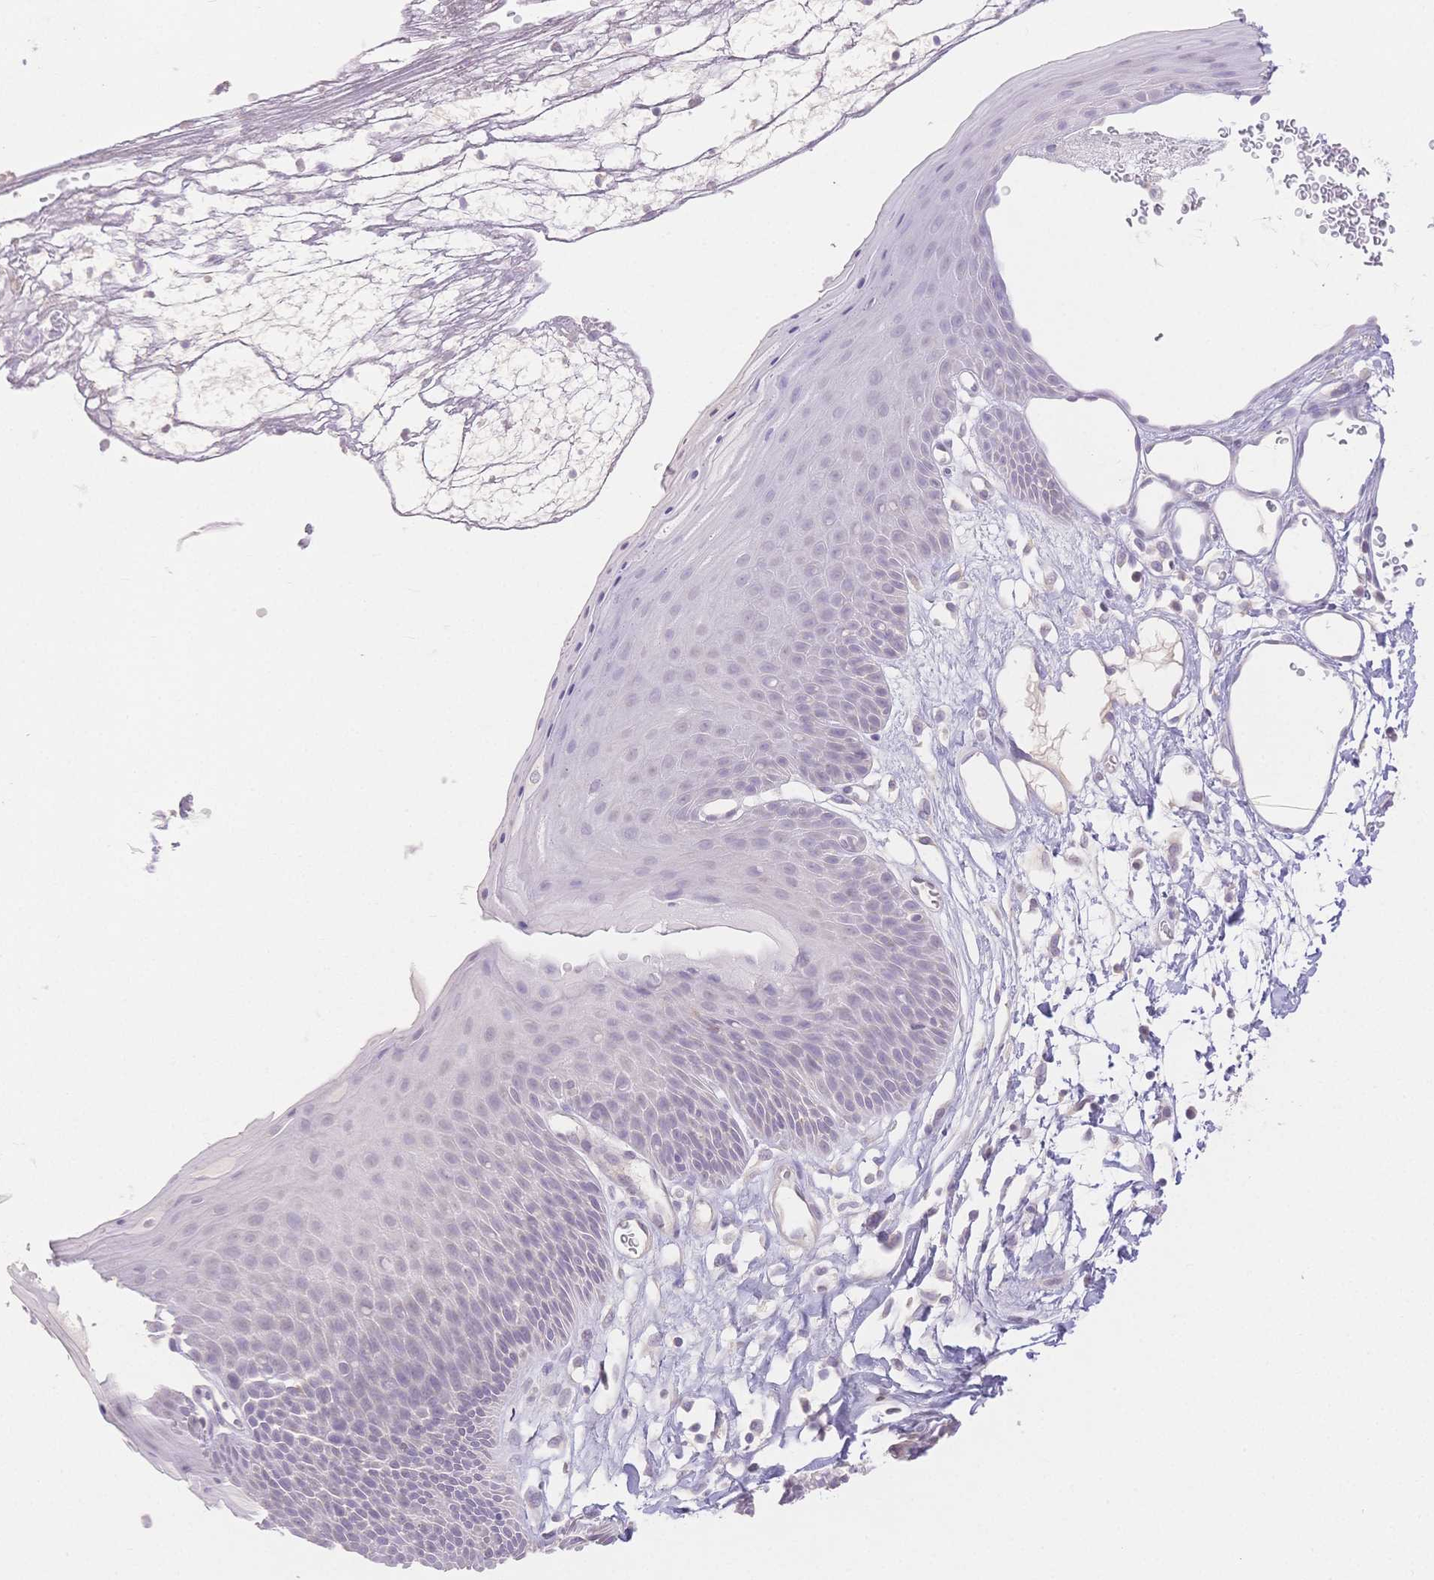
{"staining": {"intensity": "weak", "quantity": "<25%", "location": "cytoplasmic/membranous"}, "tissue": "skin", "cell_type": "Epidermal cells", "image_type": "normal", "snomed": [{"axis": "morphology", "description": "Normal tissue, NOS"}, {"axis": "topography", "description": "Anal"}], "caption": "Skin stained for a protein using immunohistochemistry (IHC) exhibits no expression epidermal cells.", "gene": "SUV39H2", "patient": {"sex": "male", "age": 53}}